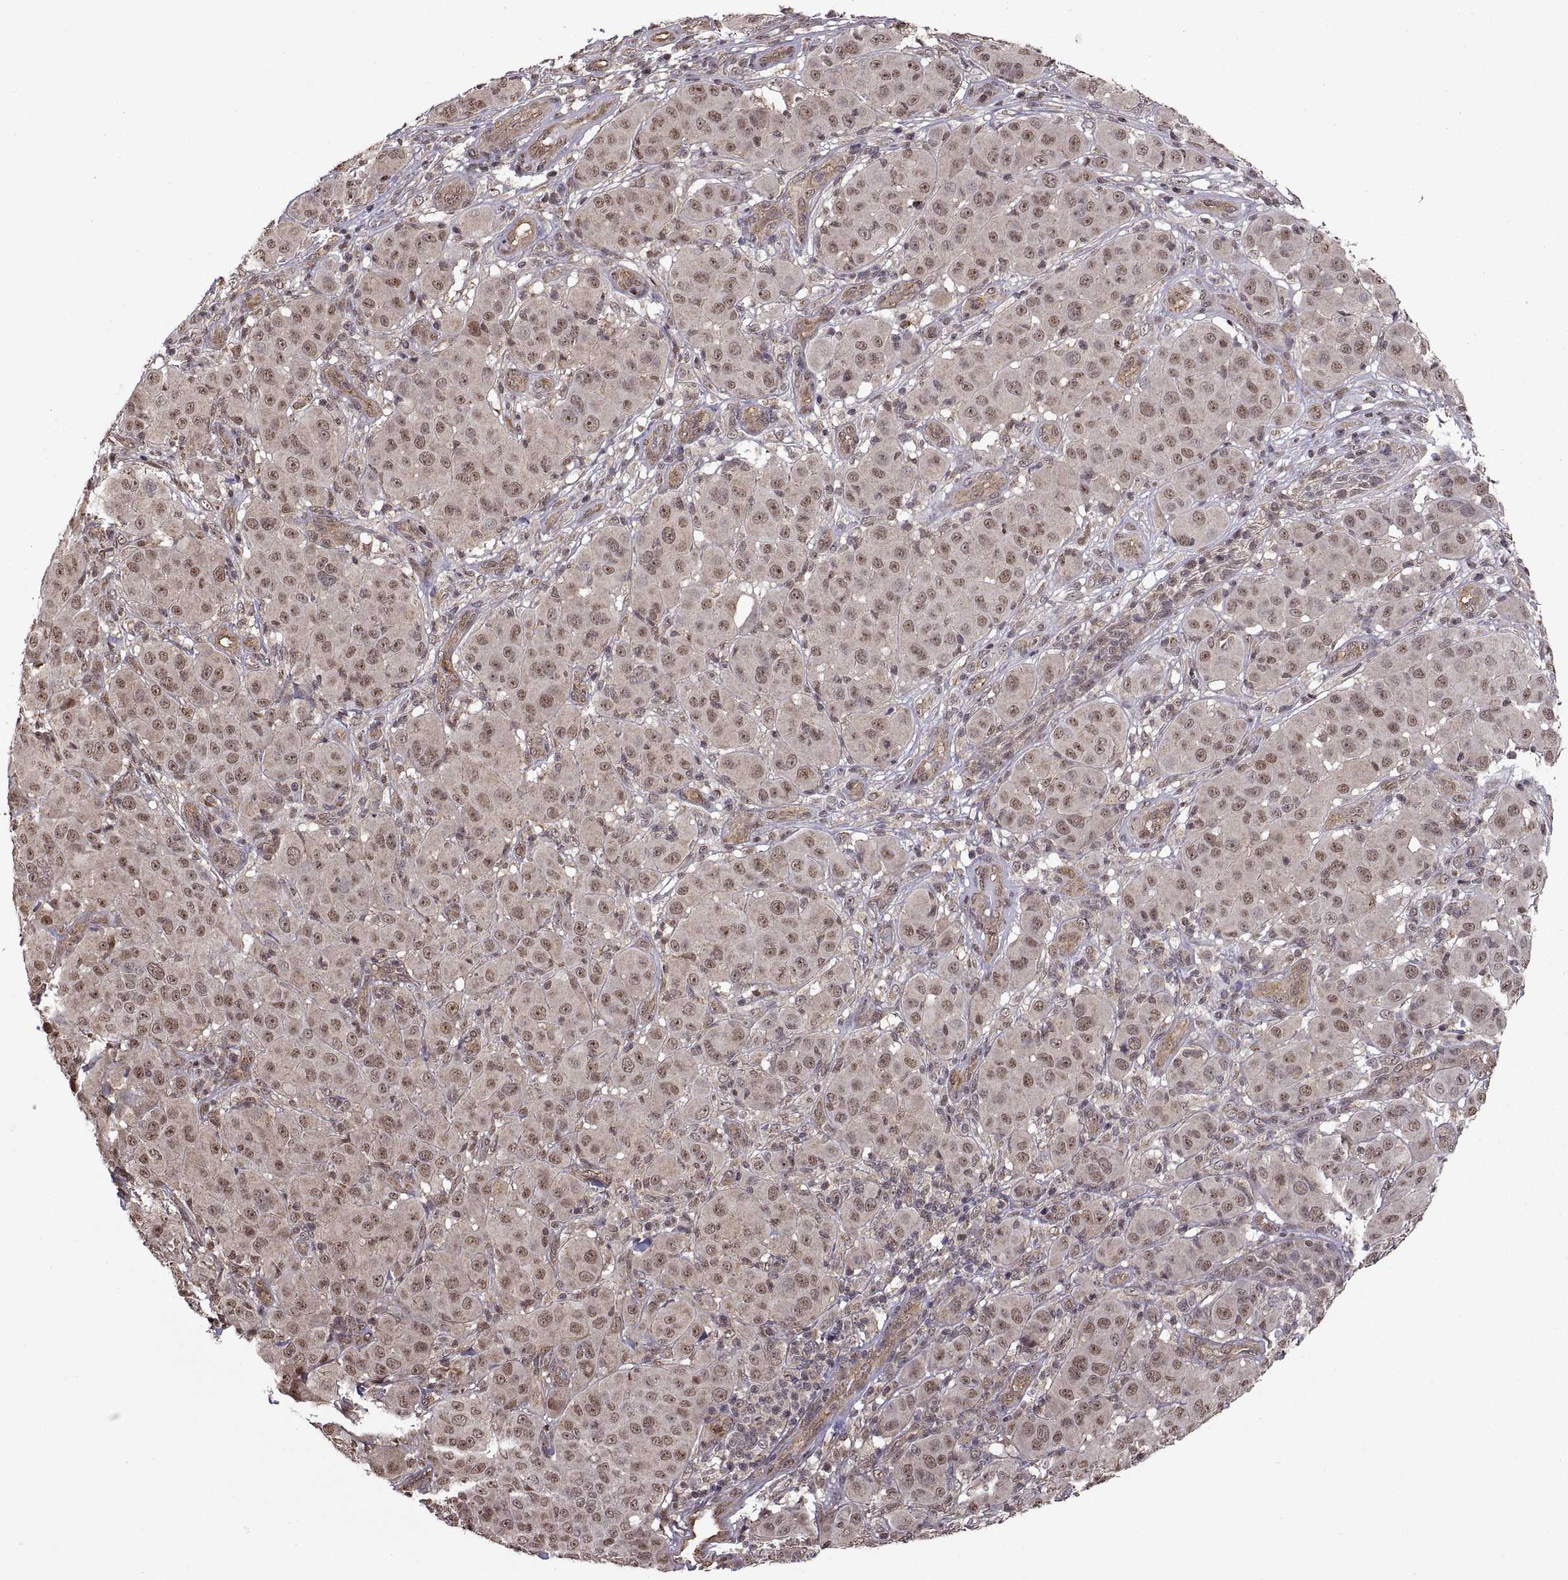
{"staining": {"intensity": "weak", "quantity": ">75%", "location": "nuclear"}, "tissue": "melanoma", "cell_type": "Tumor cells", "image_type": "cancer", "snomed": [{"axis": "morphology", "description": "Malignant melanoma, NOS"}, {"axis": "topography", "description": "Skin"}], "caption": "Immunohistochemical staining of melanoma exhibits low levels of weak nuclear expression in about >75% of tumor cells. (DAB IHC with brightfield microscopy, high magnification).", "gene": "ARRB1", "patient": {"sex": "female", "age": 87}}